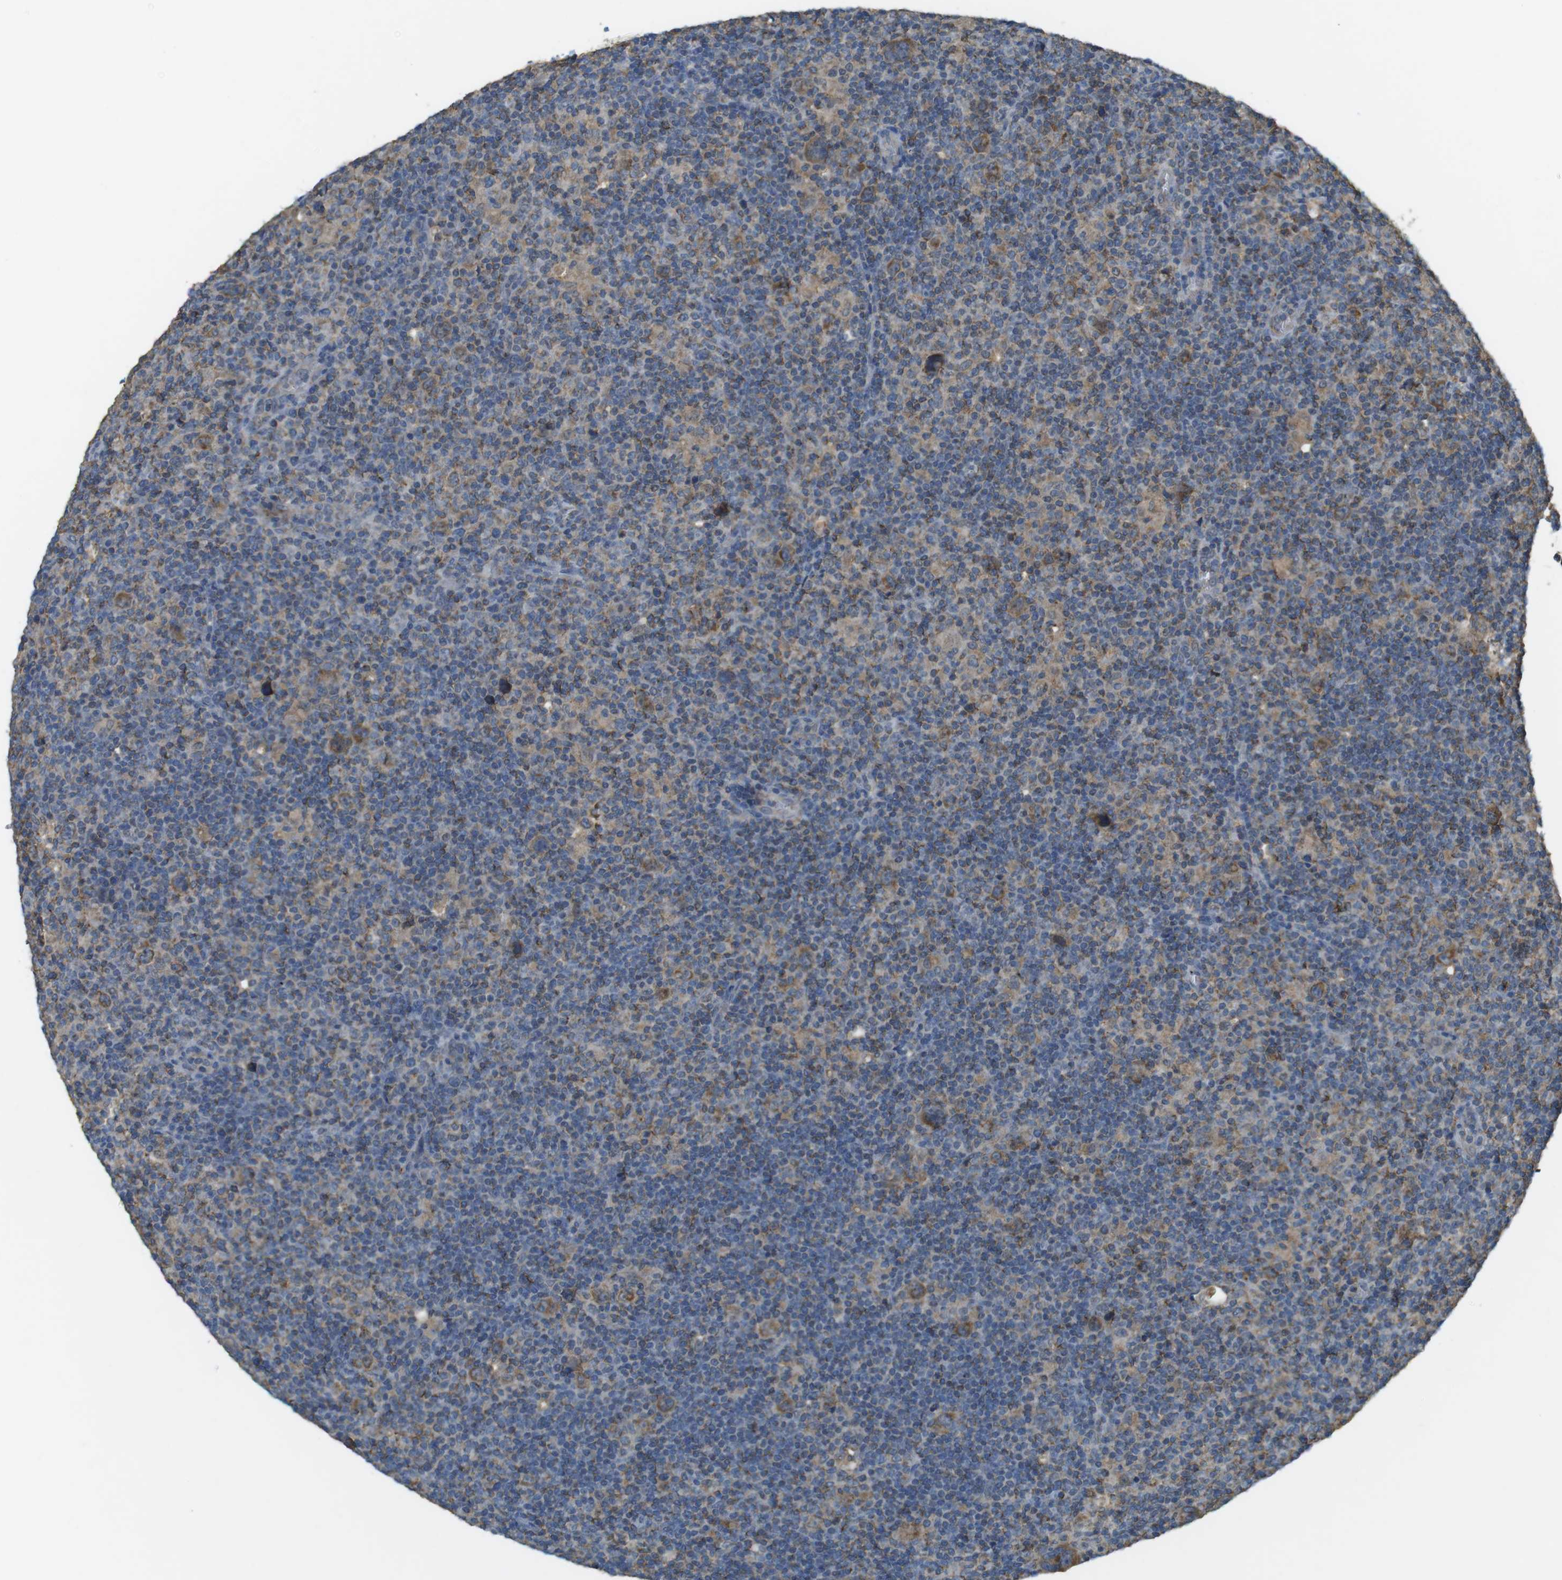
{"staining": {"intensity": "moderate", "quantity": ">75%", "location": "cytoplasmic/membranous"}, "tissue": "lymphoma", "cell_type": "Tumor cells", "image_type": "cancer", "snomed": [{"axis": "morphology", "description": "Hodgkin's disease, NOS"}, {"axis": "topography", "description": "Lymph node"}], "caption": "The immunohistochemical stain labels moderate cytoplasmic/membranous staining in tumor cells of lymphoma tissue.", "gene": "BRI3BP", "patient": {"sex": "female", "age": 57}}